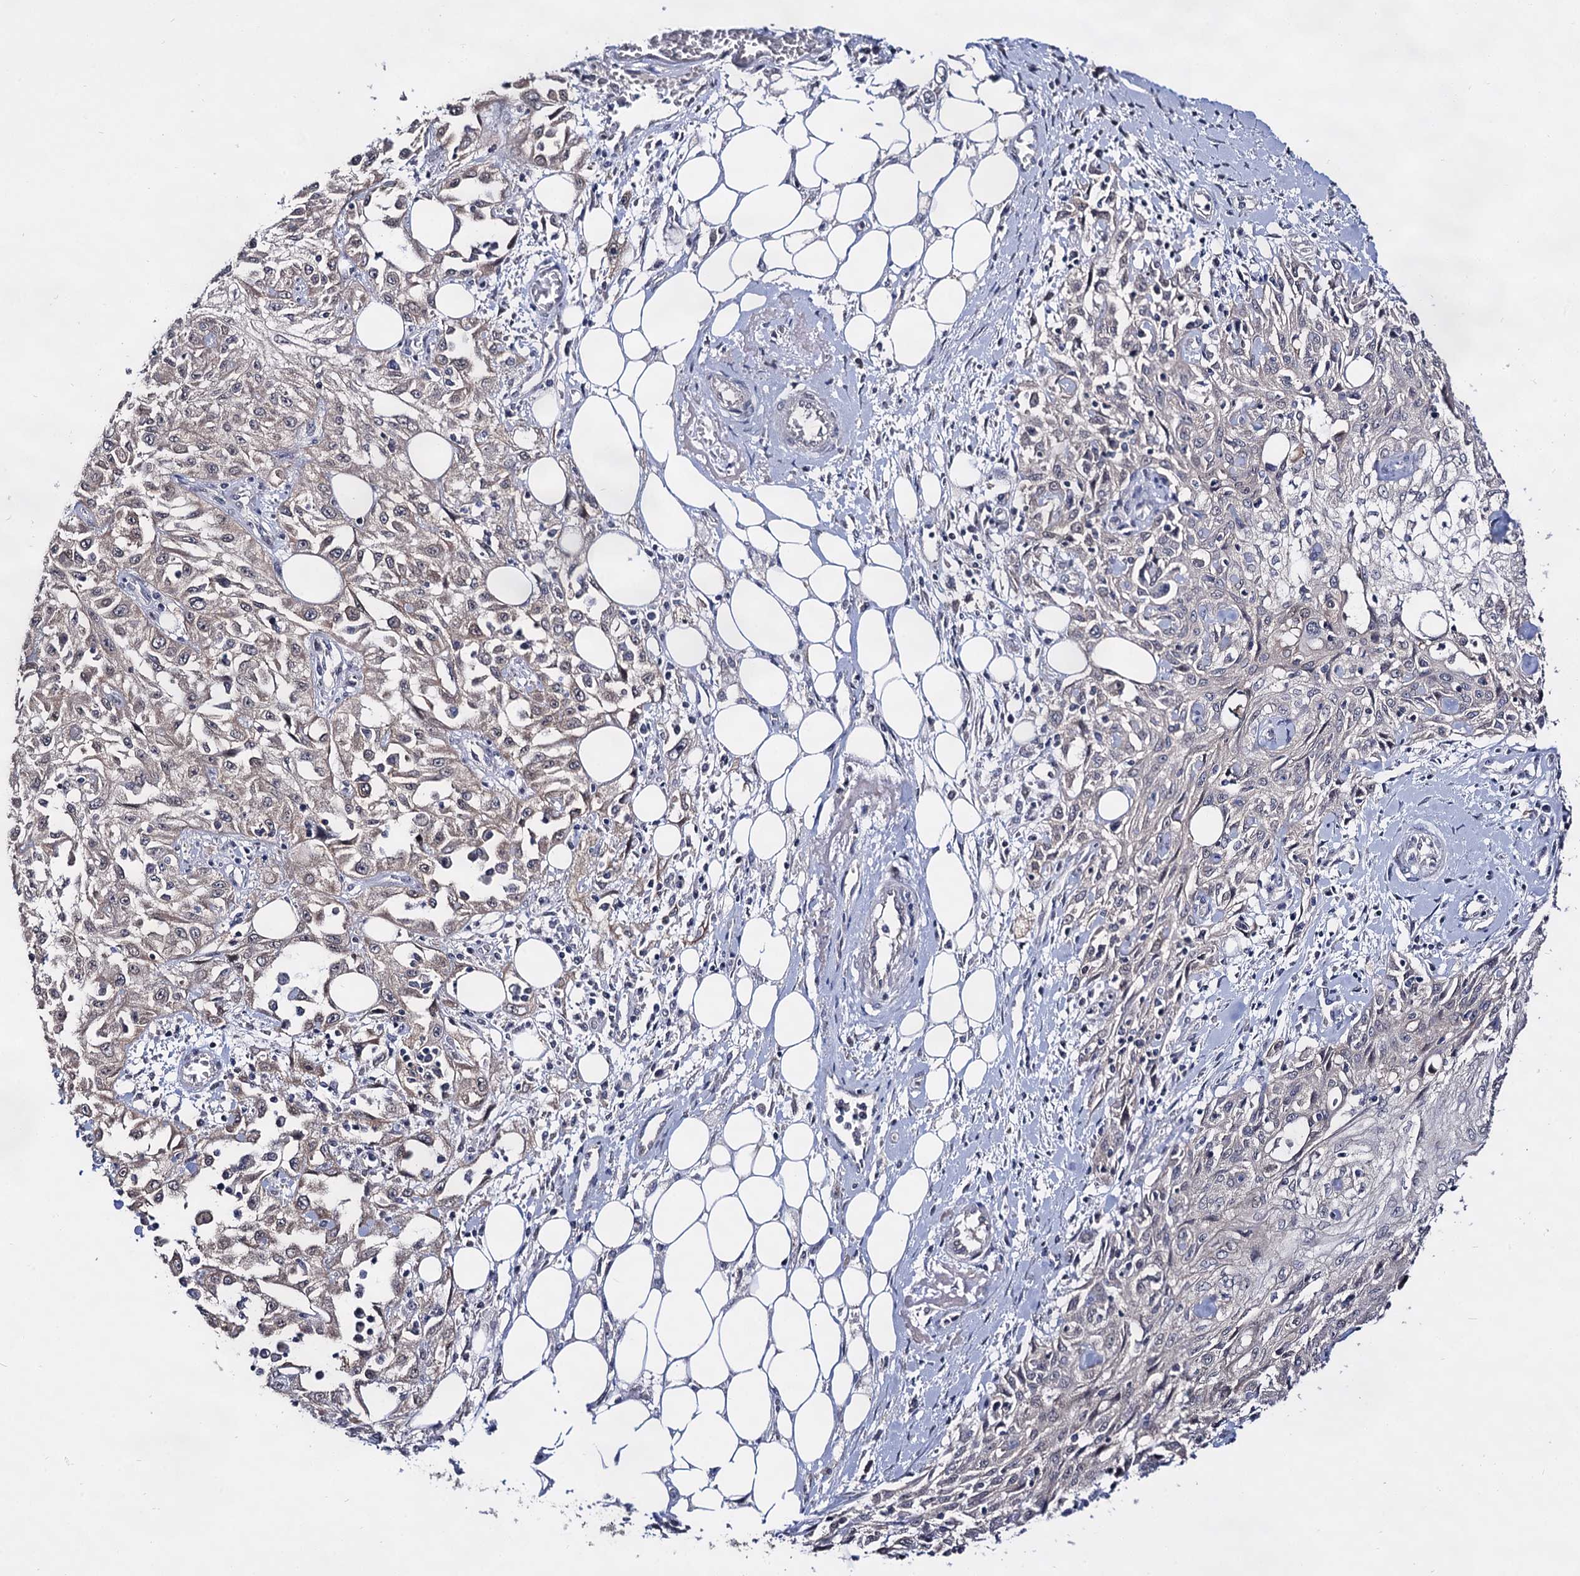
{"staining": {"intensity": "weak", "quantity": "<25%", "location": "cytoplasmic/membranous"}, "tissue": "skin cancer", "cell_type": "Tumor cells", "image_type": "cancer", "snomed": [{"axis": "morphology", "description": "Squamous cell carcinoma, NOS"}, {"axis": "morphology", "description": "Squamous cell carcinoma, metastatic, NOS"}, {"axis": "topography", "description": "Skin"}, {"axis": "topography", "description": "Lymph node"}], "caption": "Tumor cells show no significant expression in squamous cell carcinoma (skin).", "gene": "ARFIP2", "patient": {"sex": "male", "age": 75}}